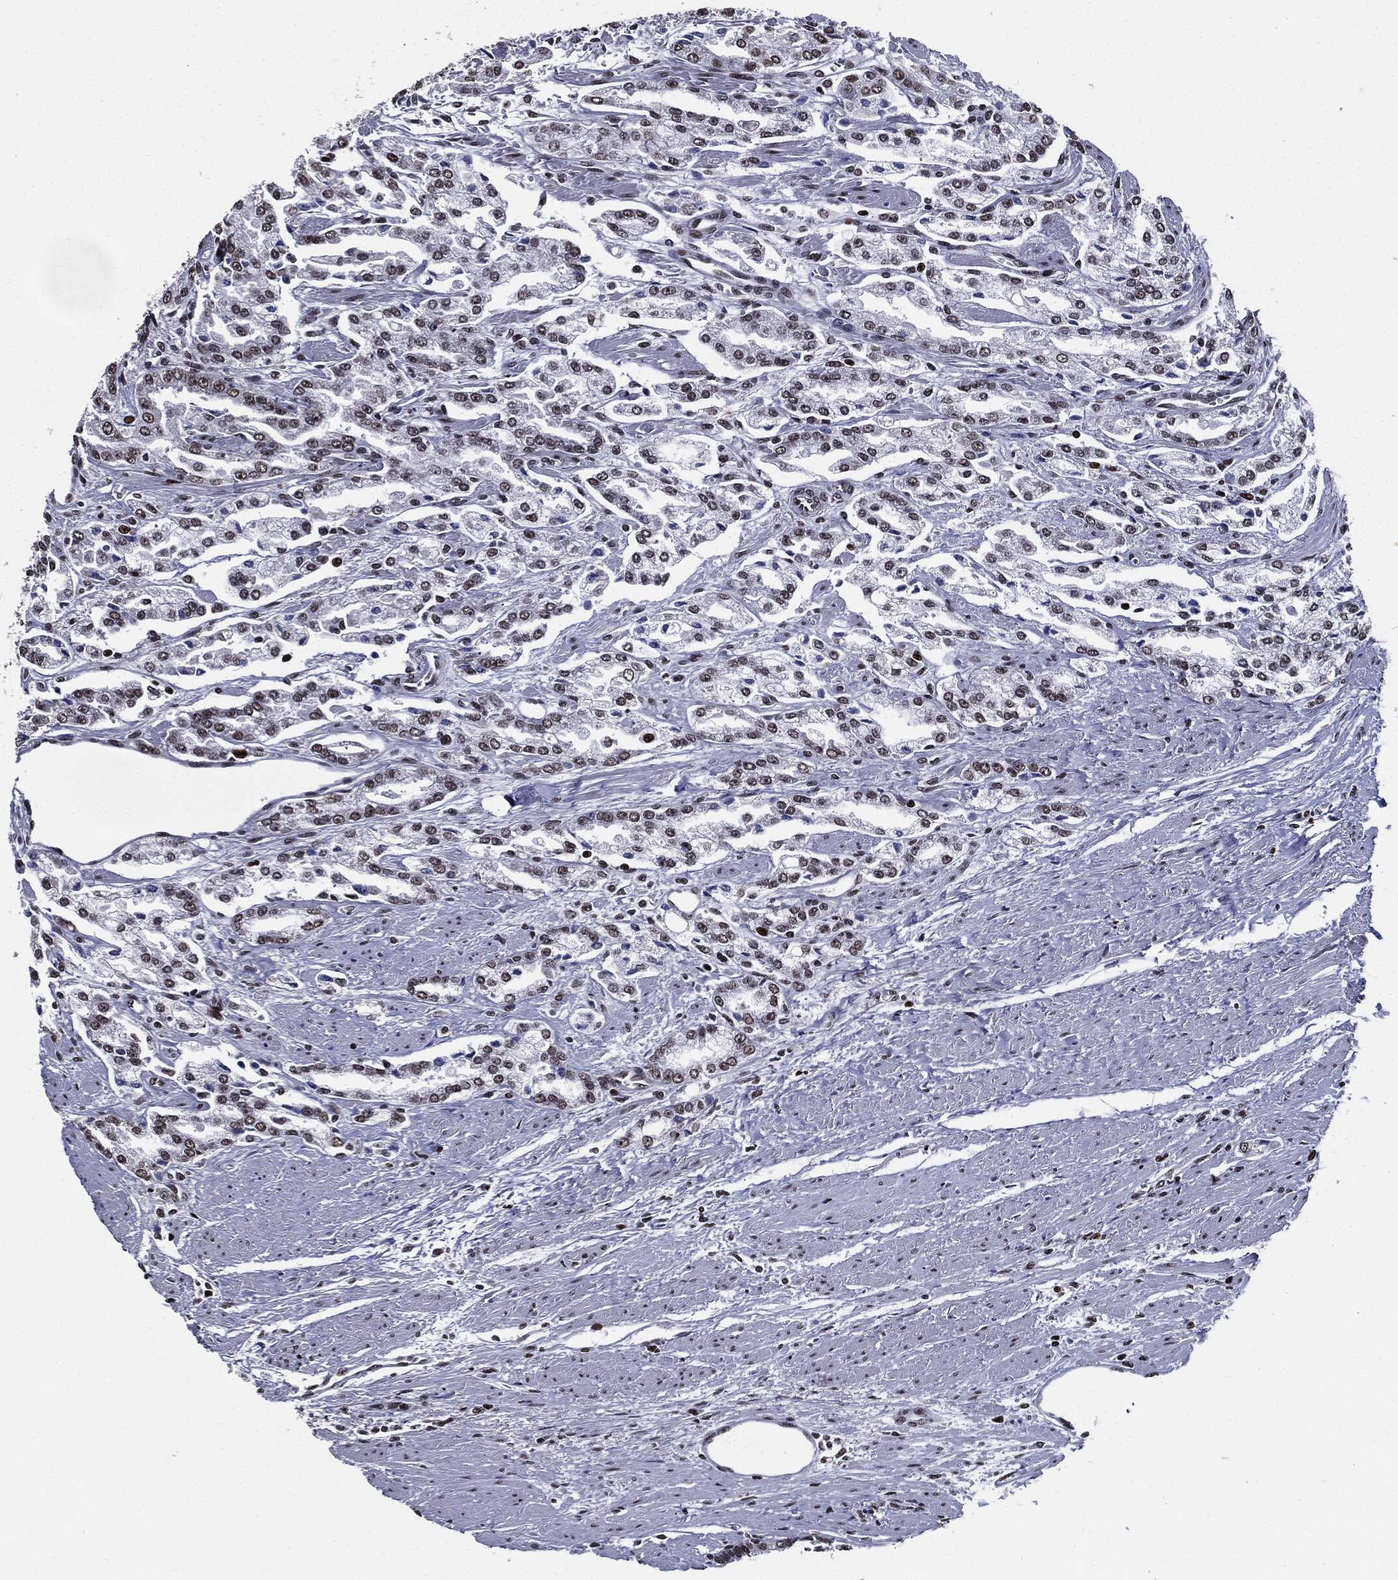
{"staining": {"intensity": "weak", "quantity": "25%-75%", "location": "nuclear"}, "tissue": "prostate cancer", "cell_type": "Tumor cells", "image_type": "cancer", "snomed": [{"axis": "morphology", "description": "Adenocarcinoma, Medium grade"}, {"axis": "topography", "description": "Prostate"}], "caption": "Immunohistochemistry of human prostate adenocarcinoma (medium-grade) exhibits low levels of weak nuclear positivity in about 25%-75% of tumor cells. (IHC, brightfield microscopy, high magnification).", "gene": "ZFP91", "patient": {"sex": "male", "age": 71}}